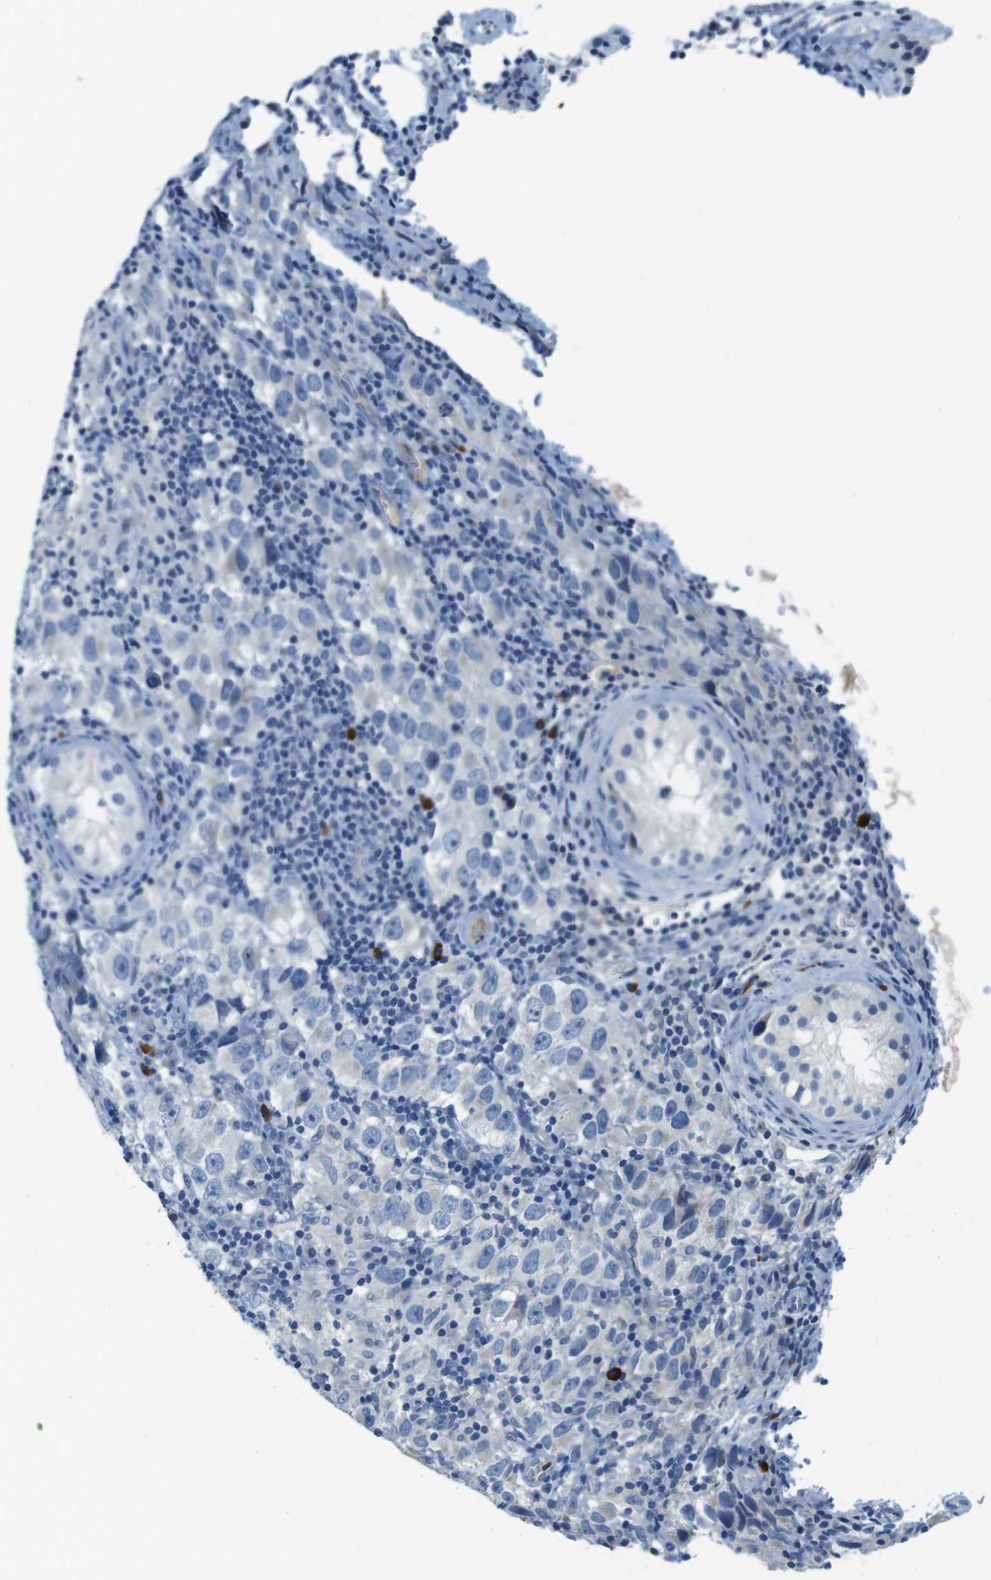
{"staining": {"intensity": "negative", "quantity": "none", "location": "none"}, "tissue": "testis cancer", "cell_type": "Tumor cells", "image_type": "cancer", "snomed": [{"axis": "morphology", "description": "Carcinoma, Embryonal, NOS"}, {"axis": "topography", "description": "Testis"}], "caption": "Immunohistochemical staining of testis embryonal carcinoma exhibits no significant positivity in tumor cells. (Stains: DAB immunohistochemistry with hematoxylin counter stain, Microscopy: brightfield microscopy at high magnification).", "gene": "SLC35A3", "patient": {"sex": "male", "age": 21}}